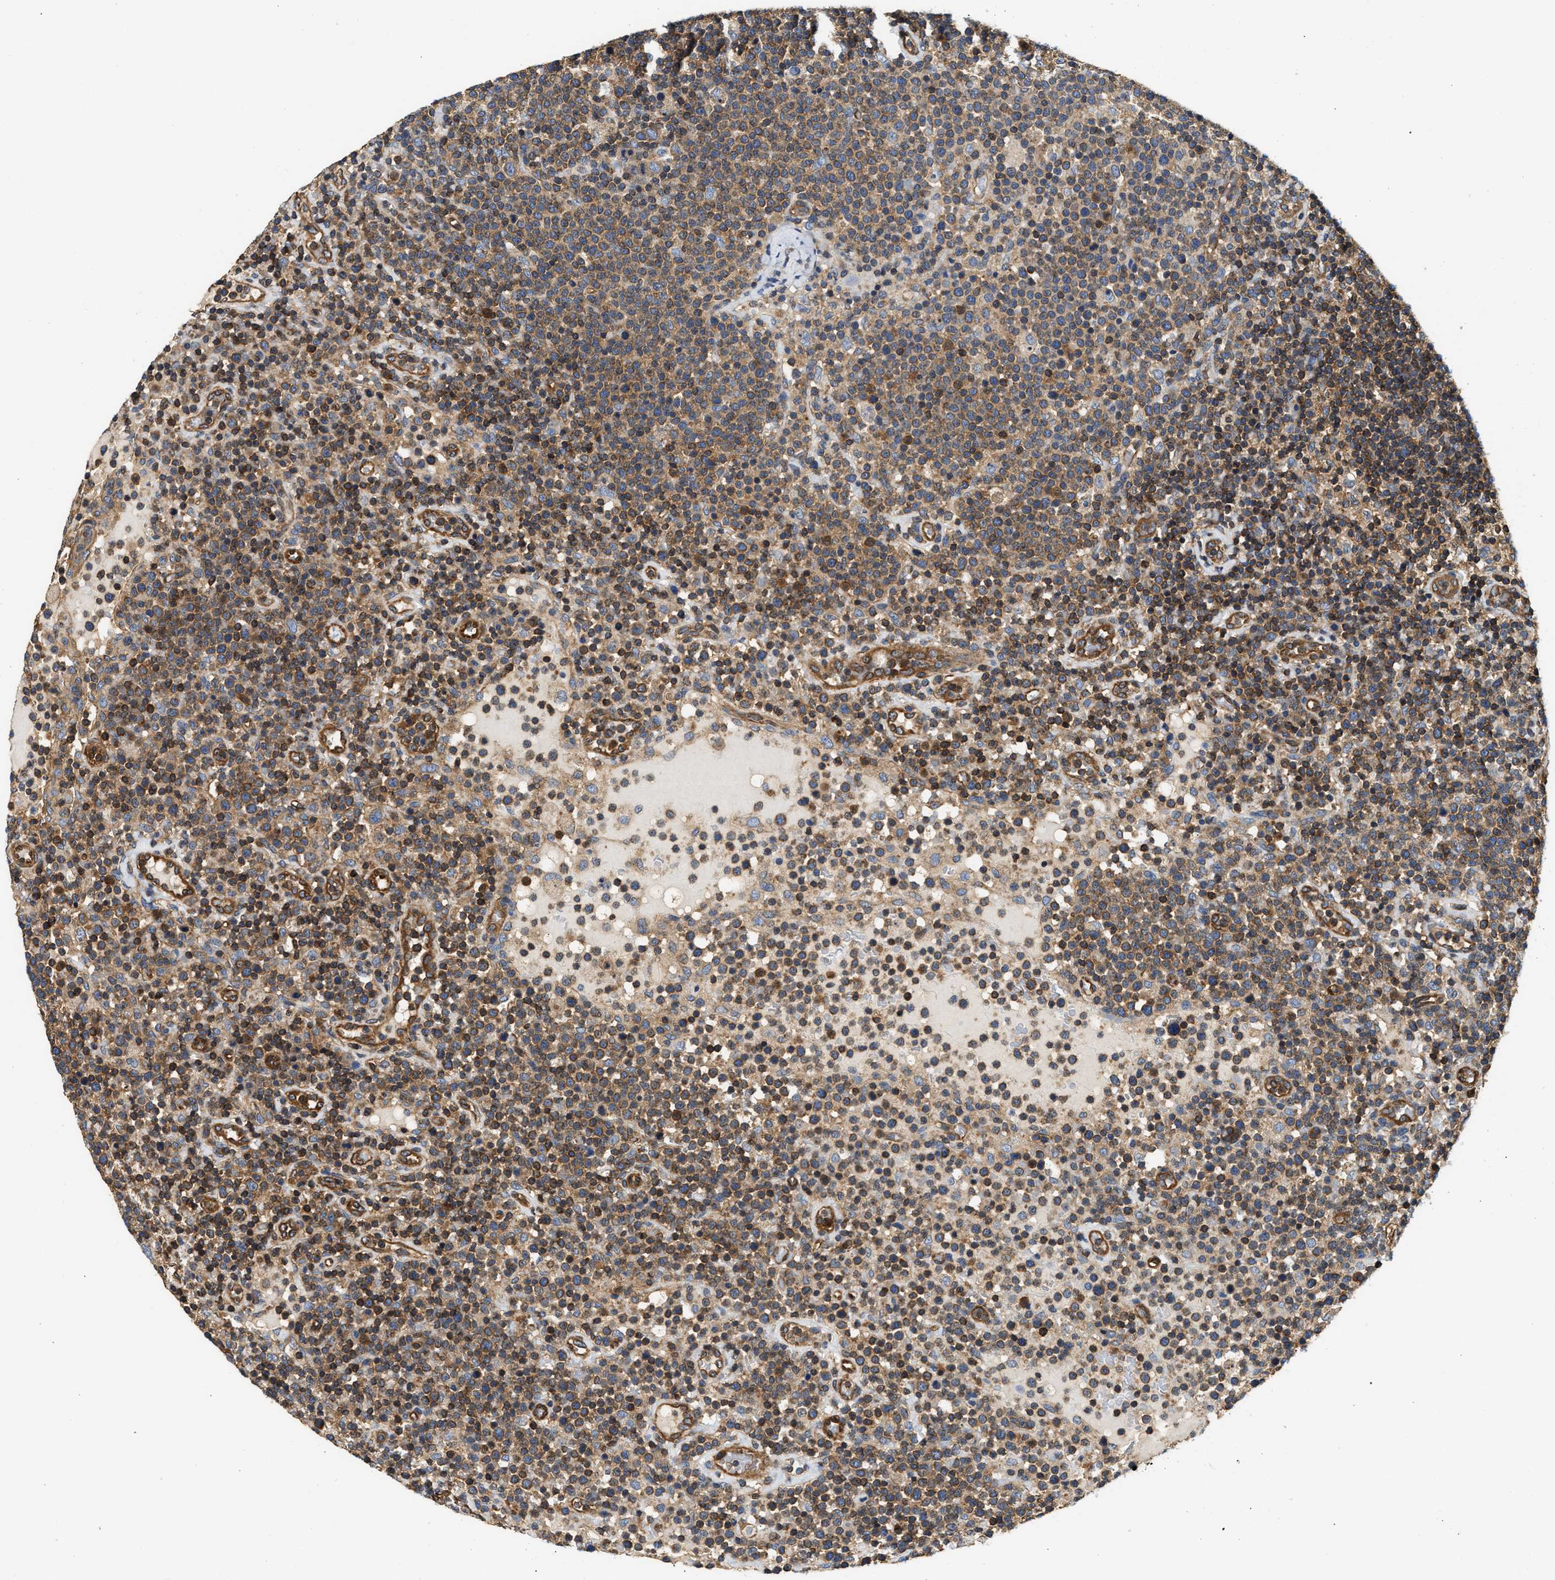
{"staining": {"intensity": "moderate", "quantity": ">75%", "location": "cytoplasmic/membranous"}, "tissue": "lymphoma", "cell_type": "Tumor cells", "image_type": "cancer", "snomed": [{"axis": "morphology", "description": "Malignant lymphoma, non-Hodgkin's type, High grade"}, {"axis": "topography", "description": "Lymph node"}], "caption": "IHC (DAB (3,3'-diaminobenzidine)) staining of lymphoma demonstrates moderate cytoplasmic/membranous protein expression in about >75% of tumor cells. (Stains: DAB (3,3'-diaminobenzidine) in brown, nuclei in blue, Microscopy: brightfield microscopy at high magnification).", "gene": "SAMD9L", "patient": {"sex": "male", "age": 61}}